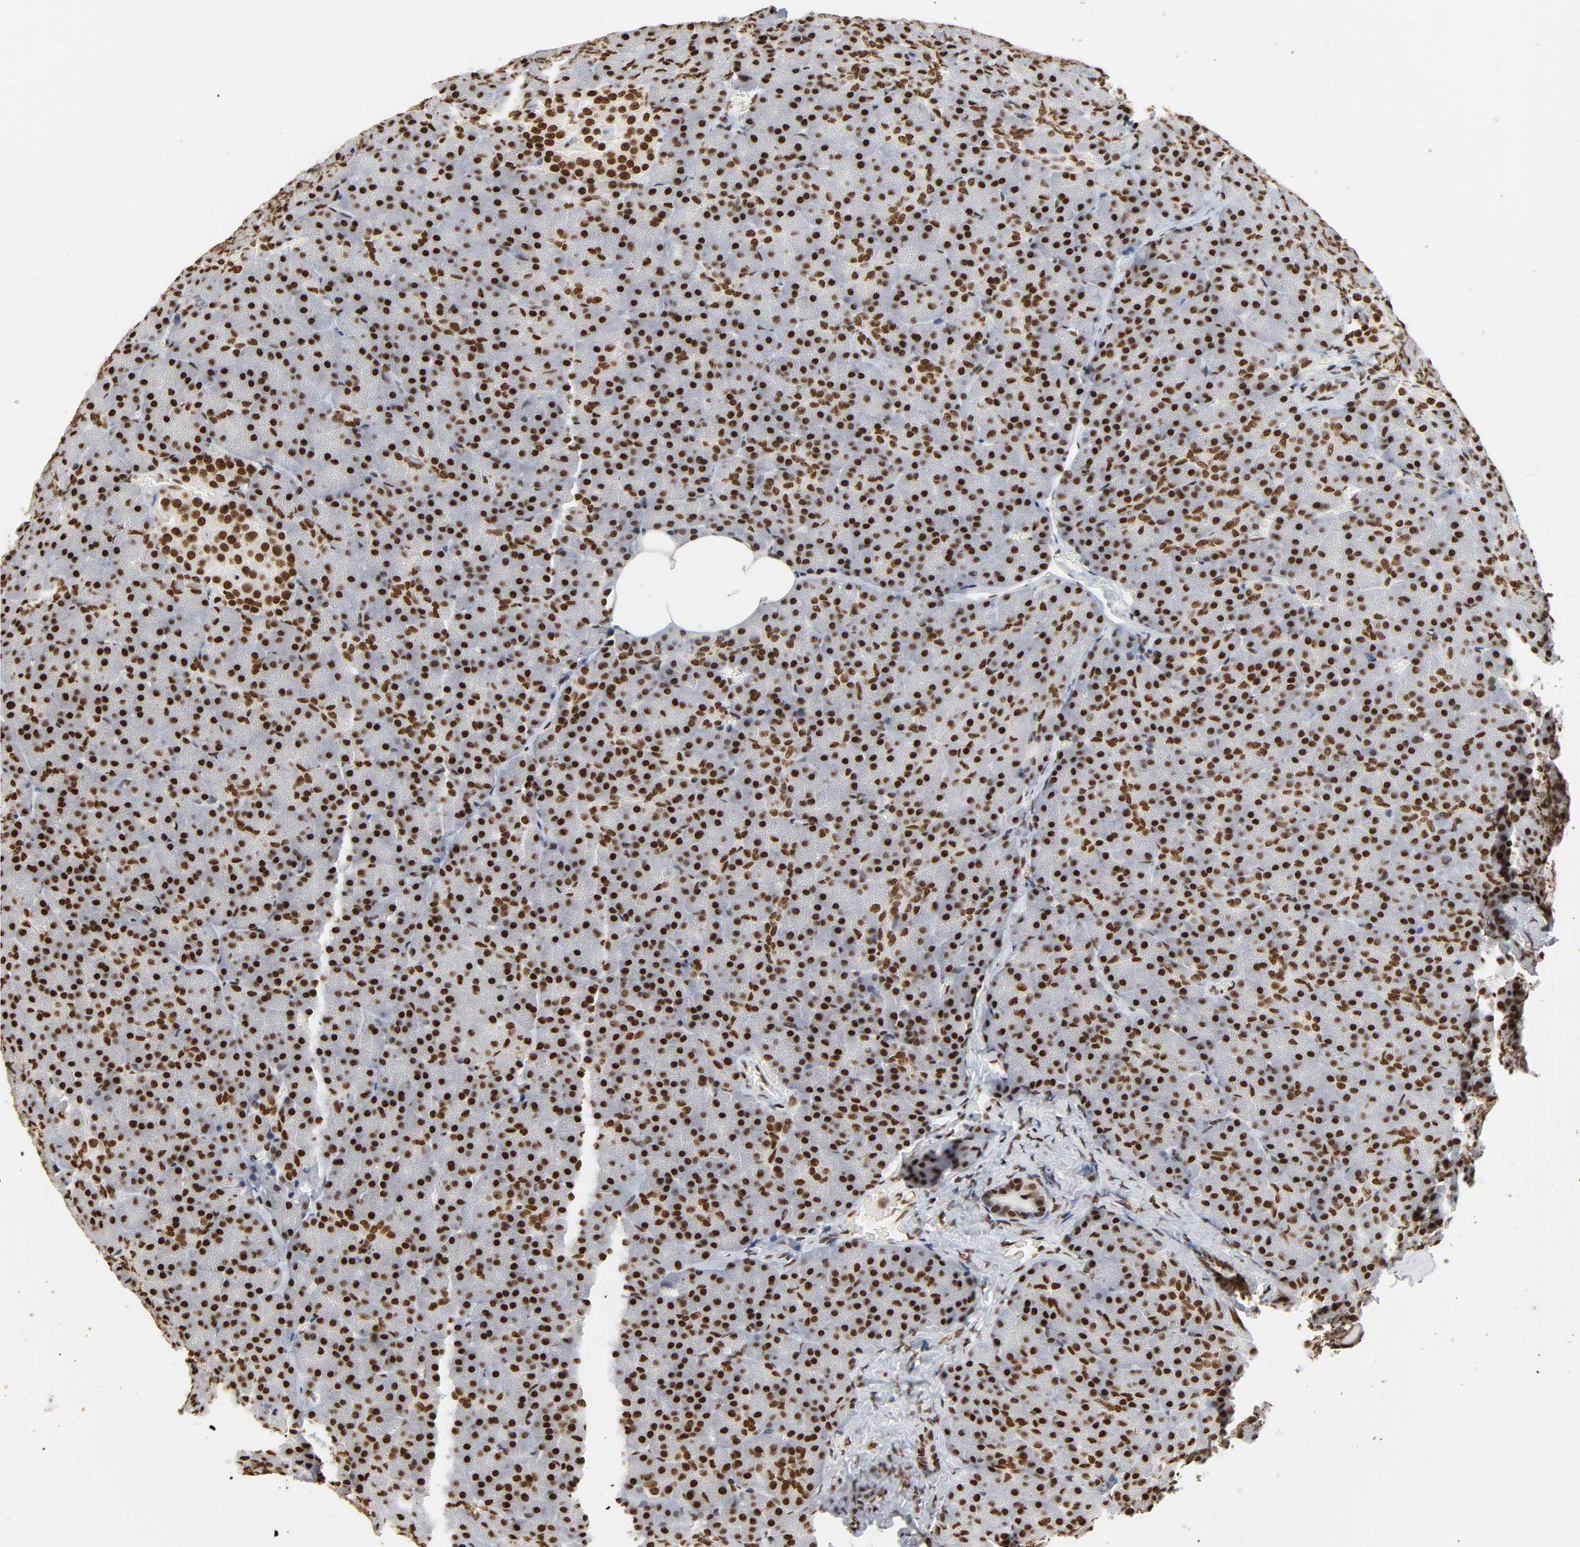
{"staining": {"intensity": "strong", "quantity": ">75%", "location": "nuclear"}, "tissue": "pancreas", "cell_type": "Exocrine glandular cells", "image_type": "normal", "snomed": [{"axis": "morphology", "description": "Normal tissue, NOS"}, {"axis": "topography", "description": "Pancreas"}], "caption": "Immunohistochemistry (IHC) of benign pancreas reveals high levels of strong nuclear staining in about >75% of exocrine glandular cells. The protein is shown in brown color, while the nuclei are stained blue.", "gene": "HNRNPC", "patient": {"sex": "female", "age": 35}}